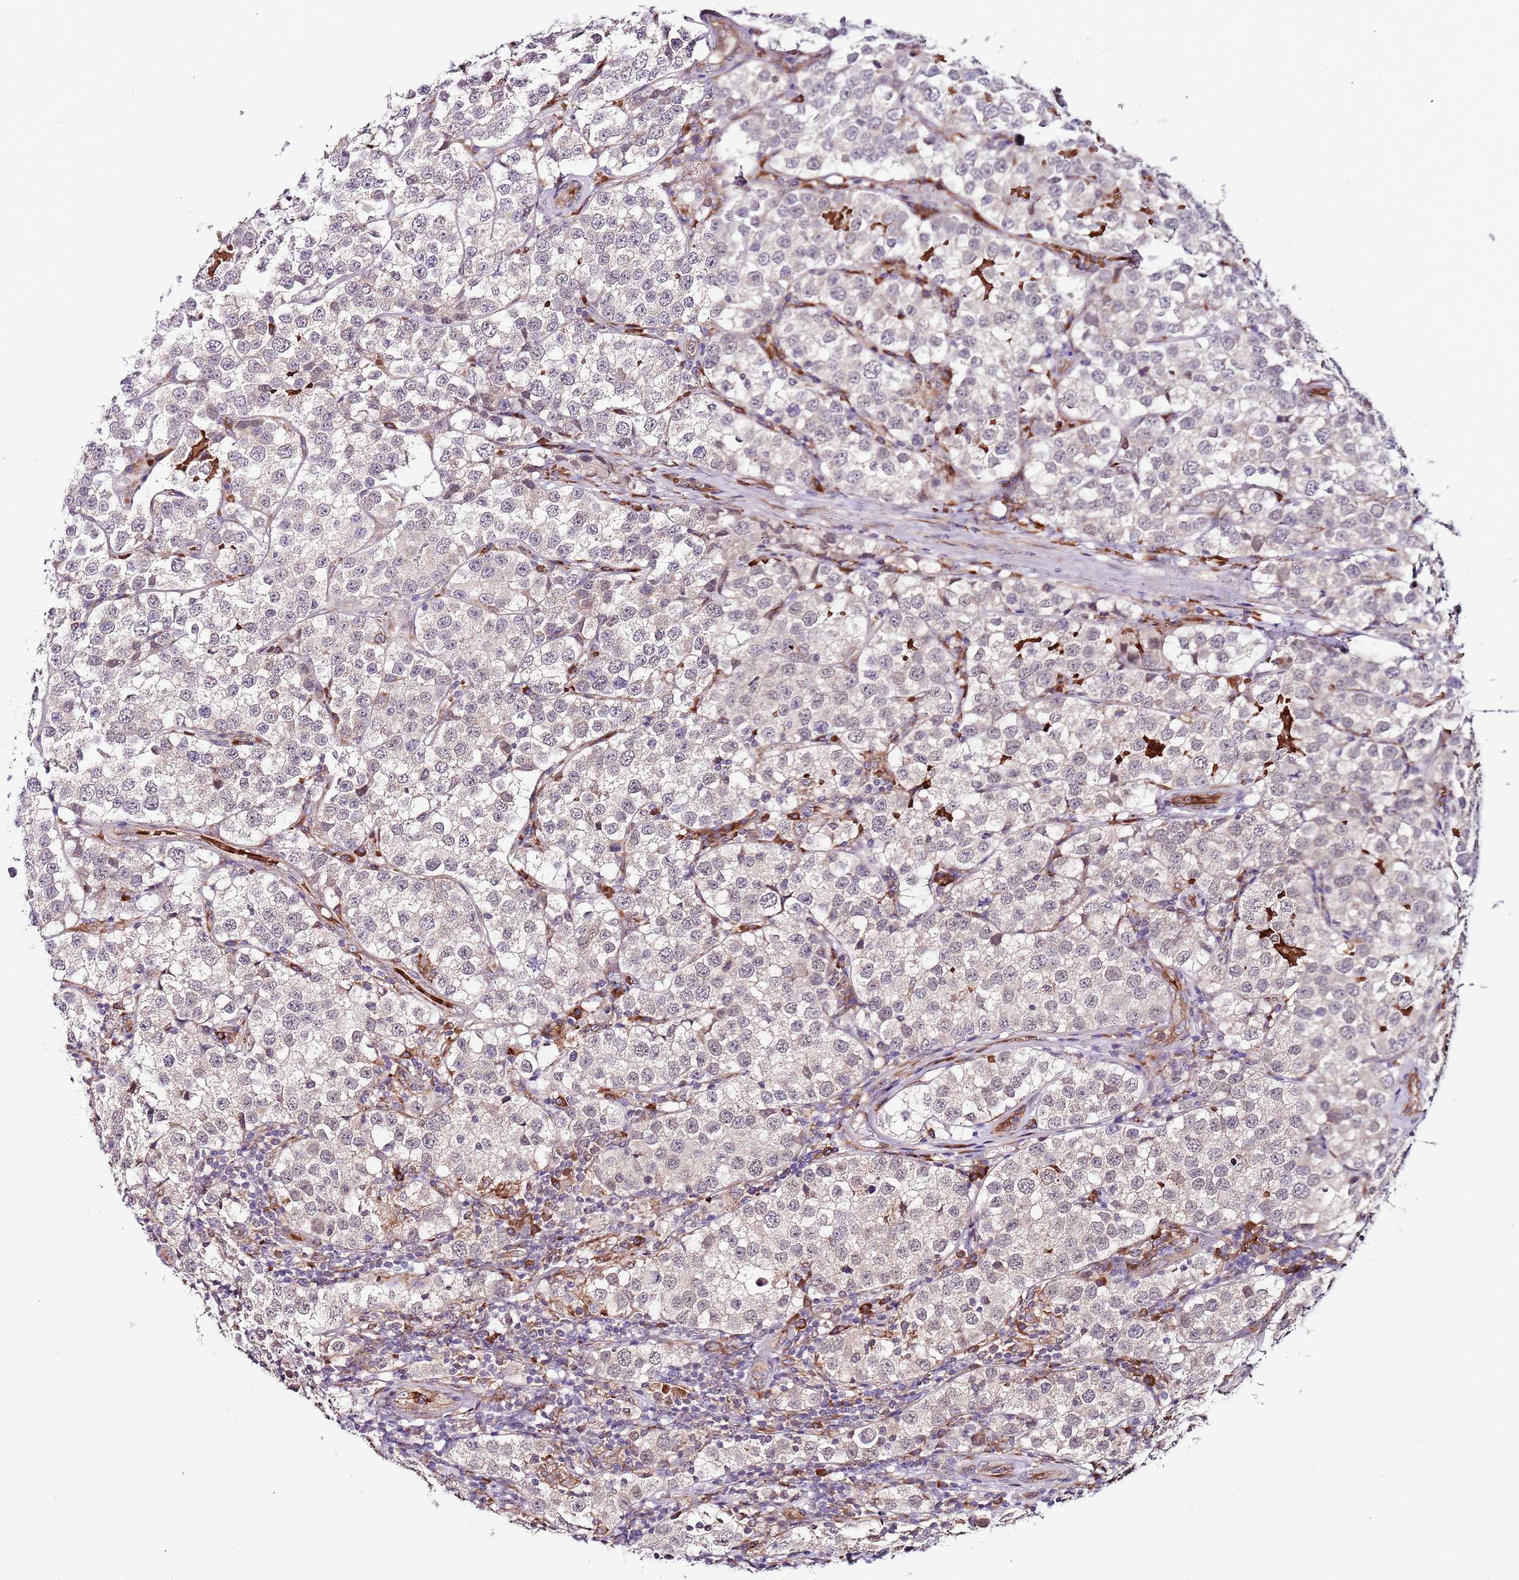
{"staining": {"intensity": "negative", "quantity": "none", "location": "none"}, "tissue": "testis cancer", "cell_type": "Tumor cells", "image_type": "cancer", "snomed": [{"axis": "morphology", "description": "Seminoma, NOS"}, {"axis": "topography", "description": "Testis"}], "caption": "The histopathology image displays no significant expression in tumor cells of seminoma (testis). The staining was performed using DAB to visualize the protein expression in brown, while the nuclei were stained in blue with hematoxylin (Magnification: 20x).", "gene": "VWCE", "patient": {"sex": "male", "age": 34}}